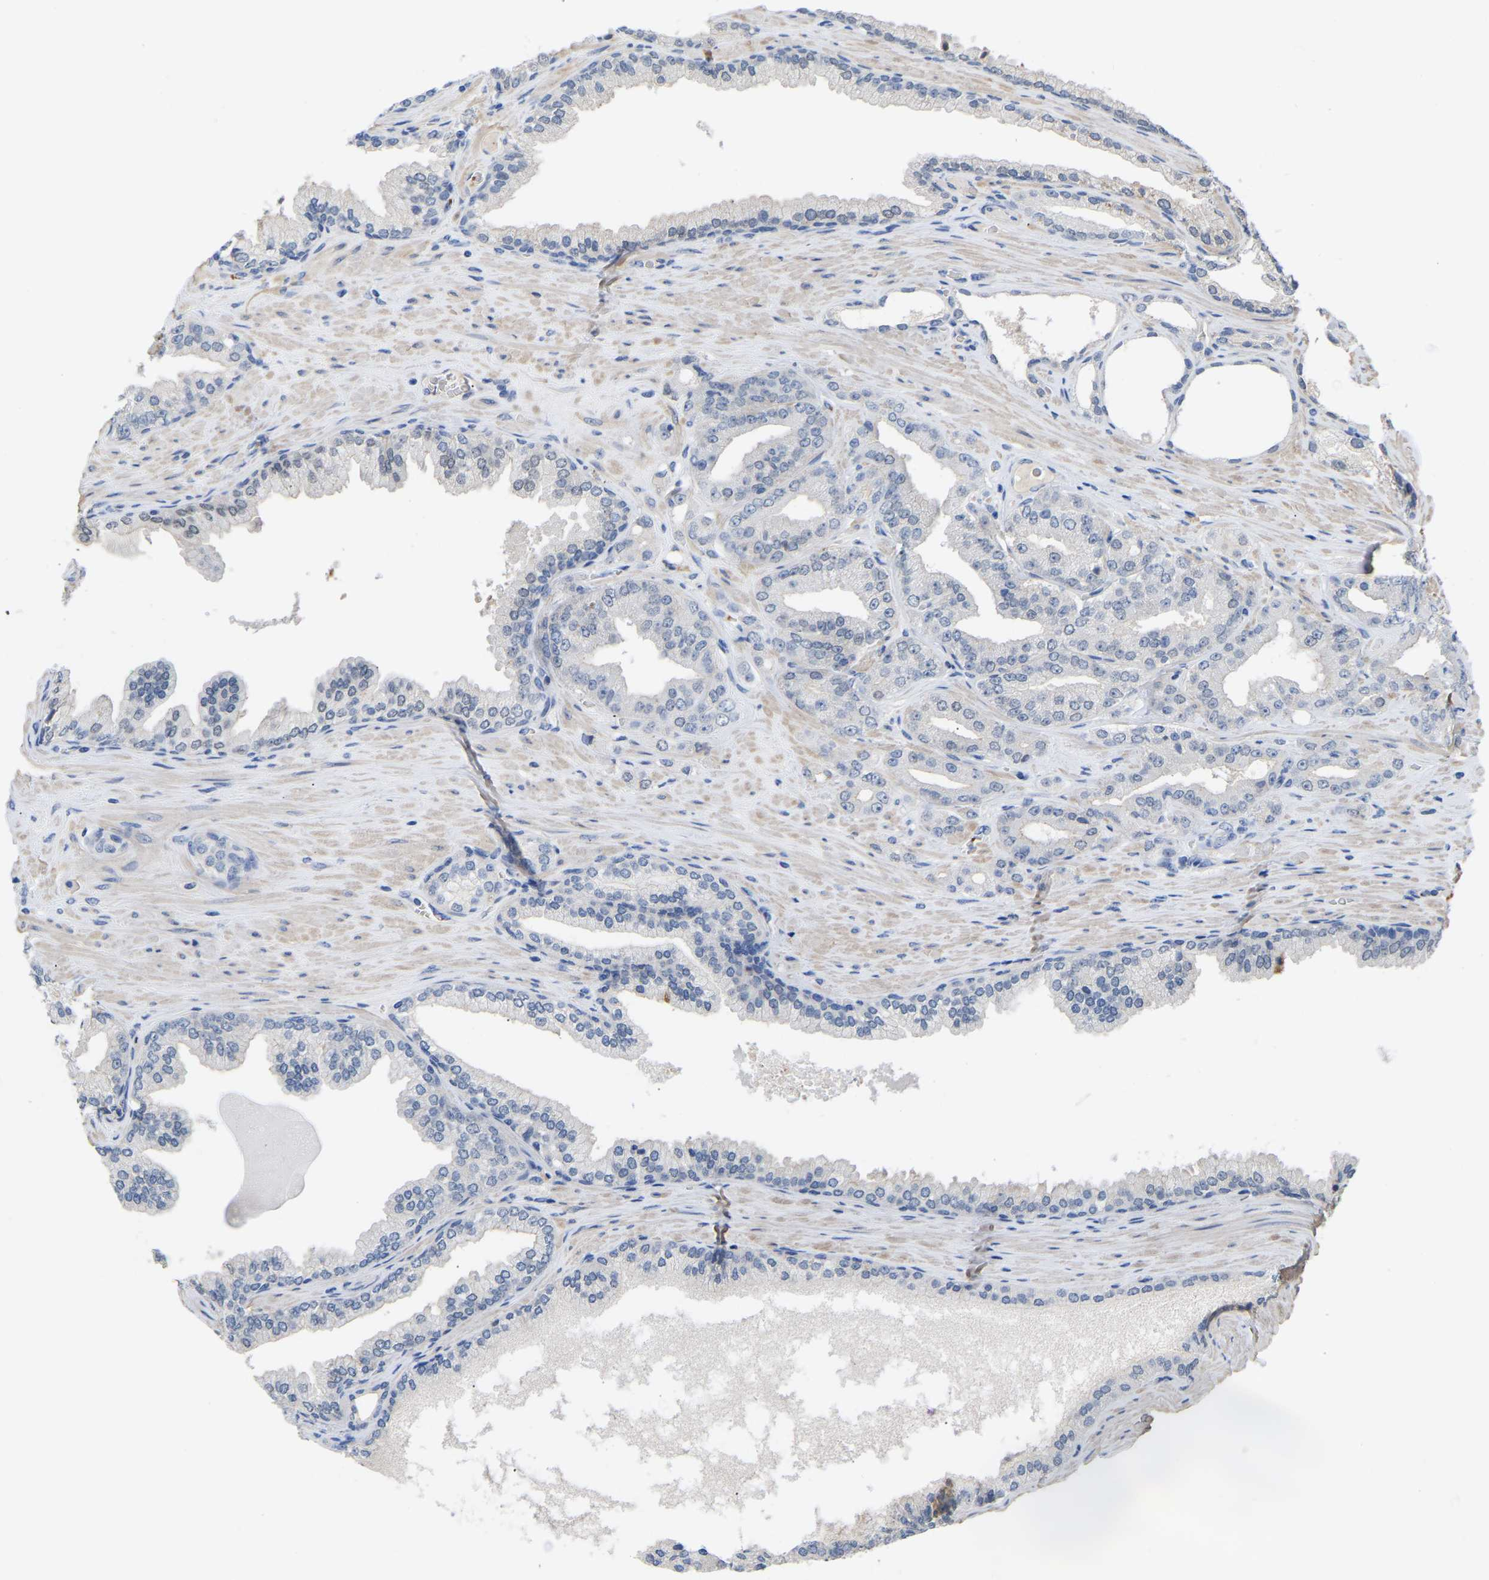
{"staining": {"intensity": "negative", "quantity": "none", "location": "none"}, "tissue": "prostate cancer", "cell_type": "Tumor cells", "image_type": "cancer", "snomed": [{"axis": "morphology", "description": "Adenocarcinoma, High grade"}, {"axis": "topography", "description": "Prostate"}], "caption": "DAB immunohistochemical staining of human prostate cancer (adenocarcinoma (high-grade)) displays no significant expression in tumor cells.", "gene": "ZNF449", "patient": {"sex": "male", "age": 71}}